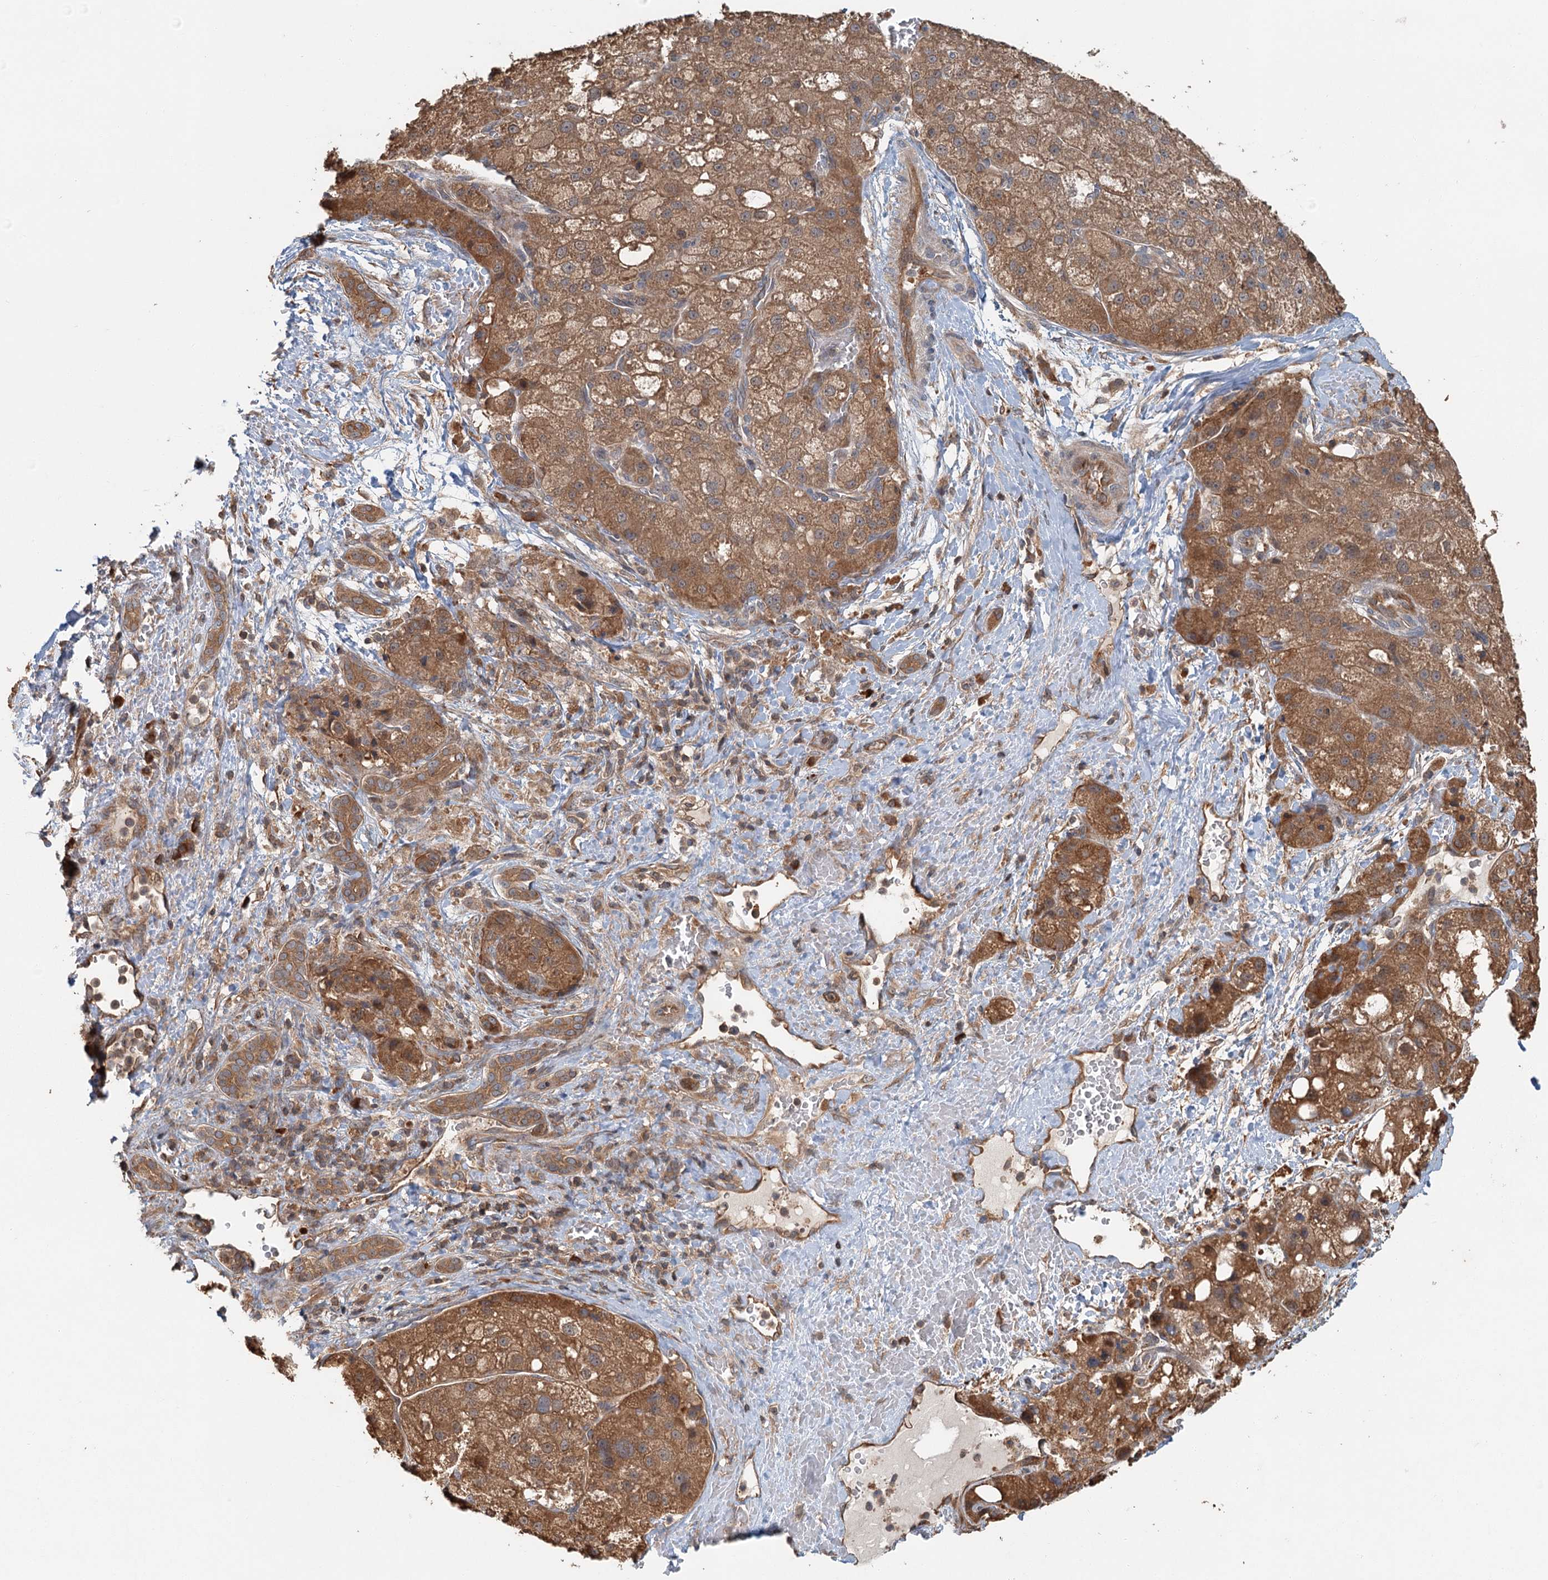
{"staining": {"intensity": "moderate", "quantity": ">75%", "location": "cytoplasmic/membranous"}, "tissue": "liver cancer", "cell_type": "Tumor cells", "image_type": "cancer", "snomed": [{"axis": "morphology", "description": "Normal tissue, NOS"}, {"axis": "morphology", "description": "Carcinoma, Hepatocellular, NOS"}, {"axis": "topography", "description": "Liver"}], "caption": "Liver cancer stained with a brown dye demonstrates moderate cytoplasmic/membranous positive positivity in approximately >75% of tumor cells.", "gene": "ZNF527", "patient": {"sex": "male", "age": 57}}